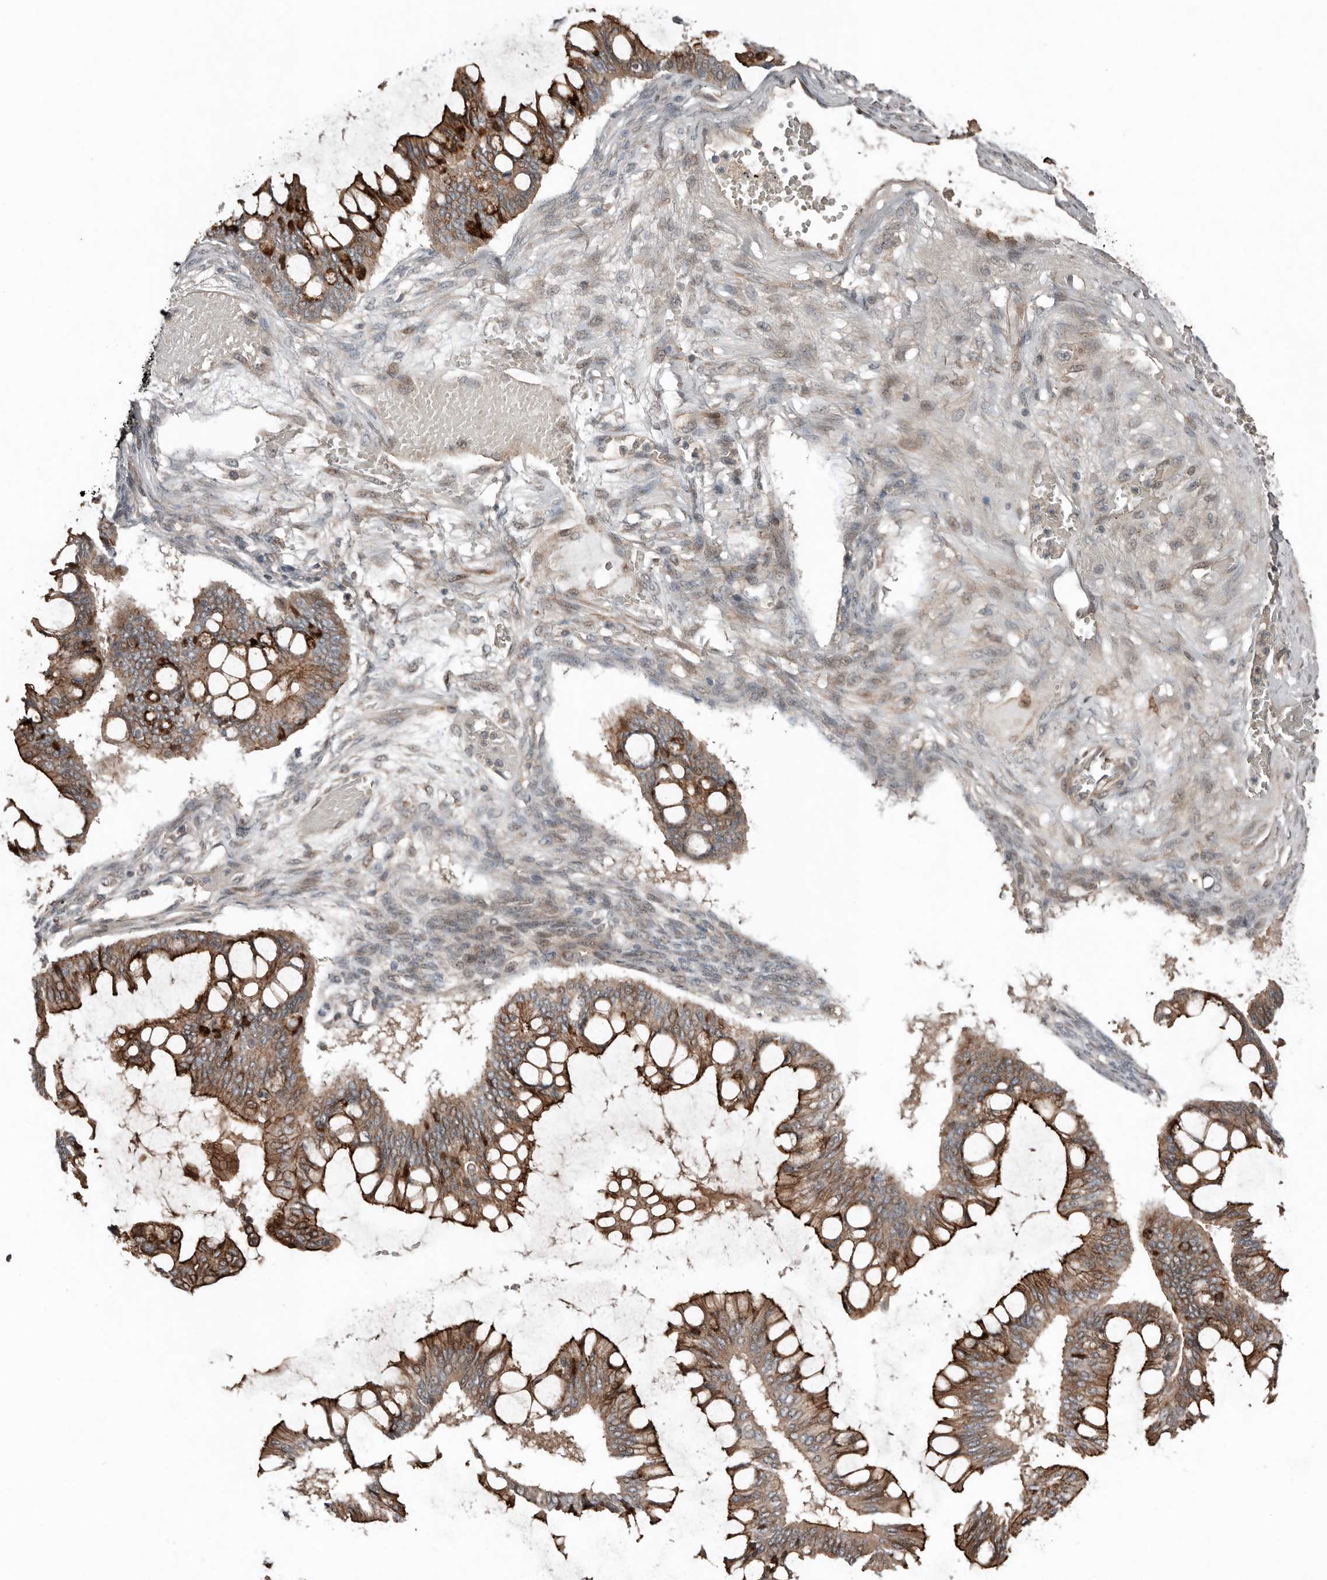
{"staining": {"intensity": "moderate", "quantity": ">75%", "location": "cytoplasmic/membranous"}, "tissue": "ovarian cancer", "cell_type": "Tumor cells", "image_type": "cancer", "snomed": [{"axis": "morphology", "description": "Cystadenocarcinoma, mucinous, NOS"}, {"axis": "topography", "description": "Ovary"}], "caption": "IHC photomicrograph of ovarian mucinous cystadenocarcinoma stained for a protein (brown), which reveals medium levels of moderate cytoplasmic/membranous positivity in approximately >75% of tumor cells.", "gene": "TEAD3", "patient": {"sex": "female", "age": 73}}